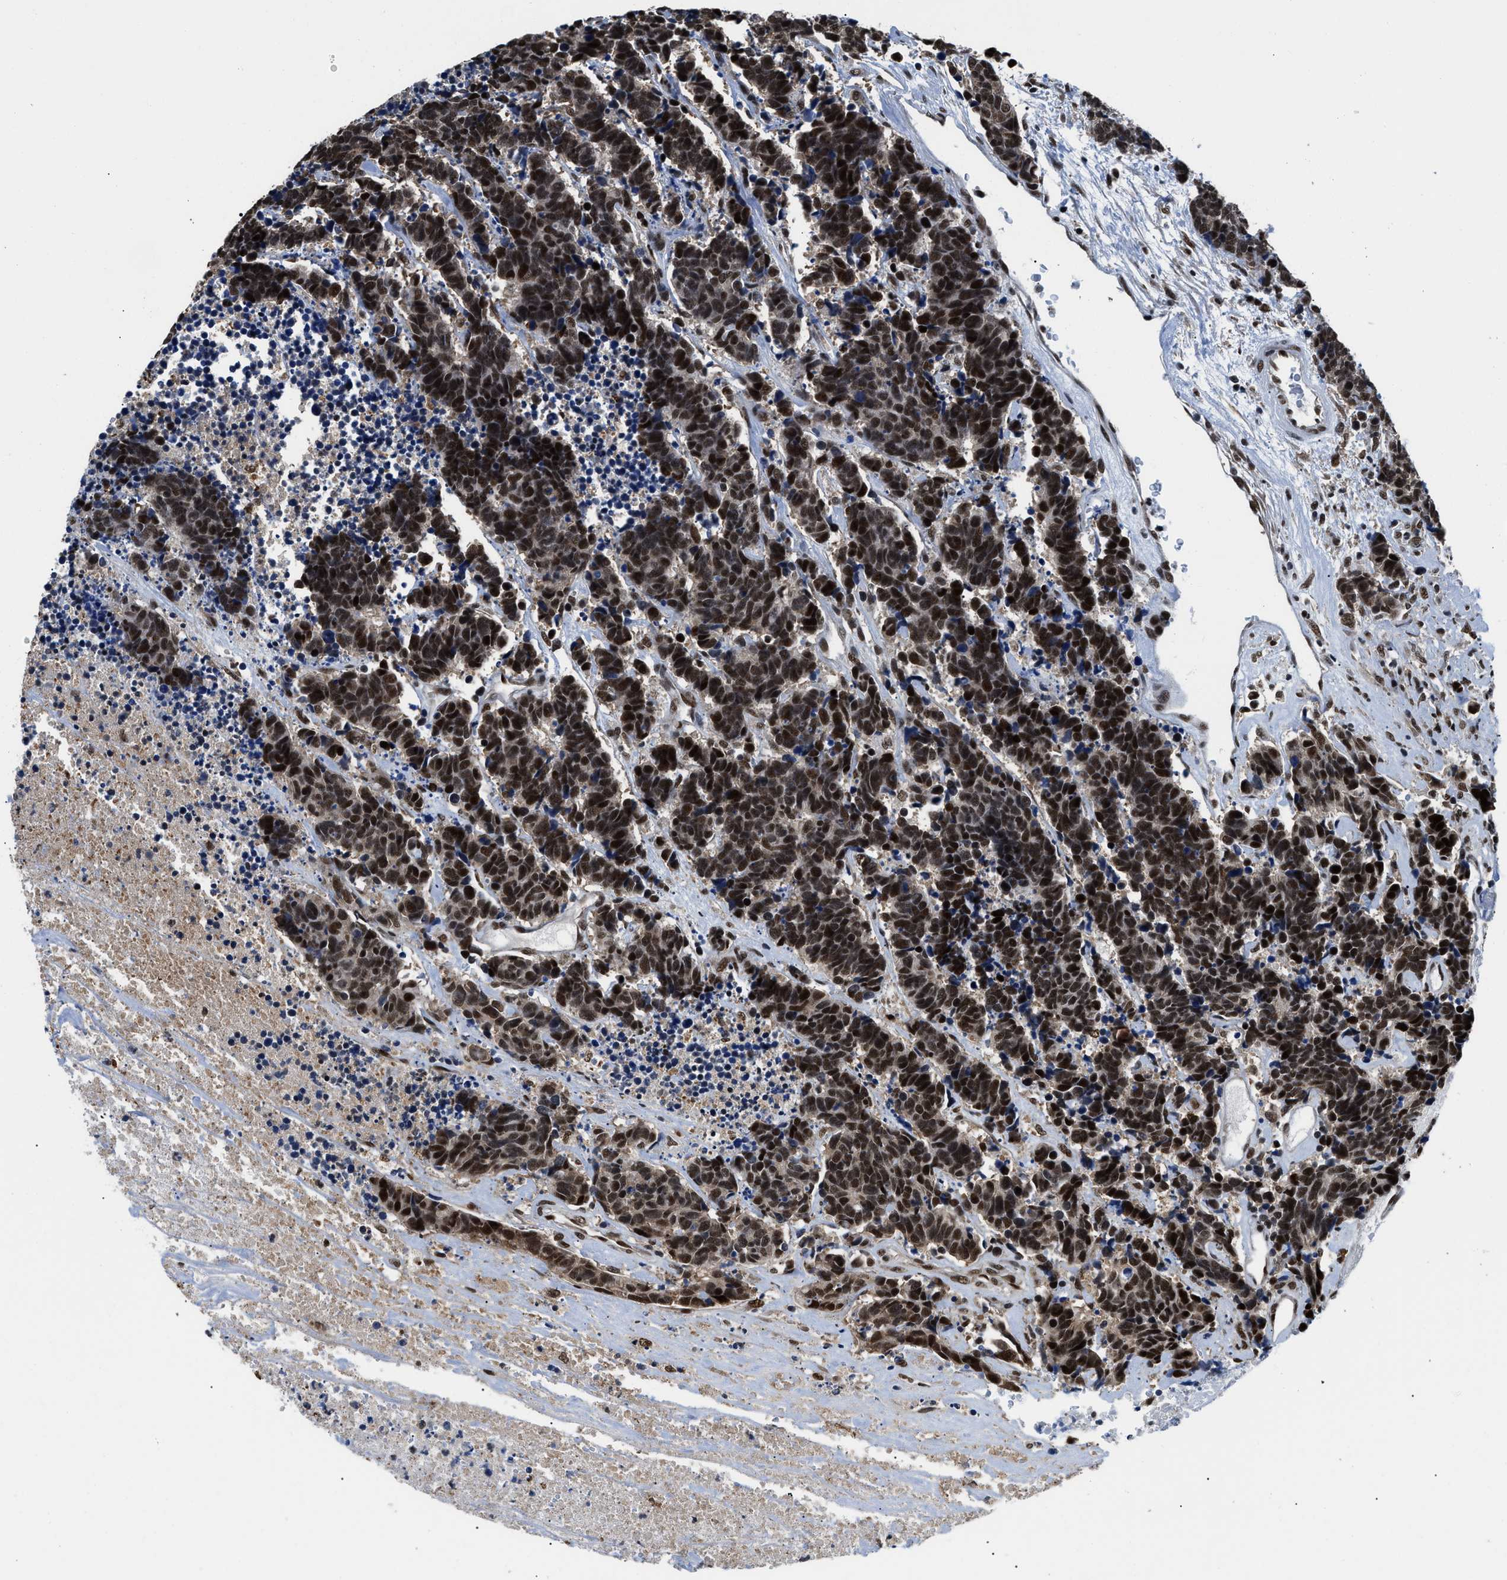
{"staining": {"intensity": "strong", "quantity": ">75%", "location": "nuclear"}, "tissue": "carcinoid", "cell_type": "Tumor cells", "image_type": "cancer", "snomed": [{"axis": "morphology", "description": "Carcinoma, NOS"}, {"axis": "morphology", "description": "Carcinoid, malignant, NOS"}, {"axis": "topography", "description": "Urinary bladder"}], "caption": "Protein staining of carcinoid (malignant) tissue reveals strong nuclear staining in about >75% of tumor cells.", "gene": "HNRNPH2", "patient": {"sex": "male", "age": 57}}